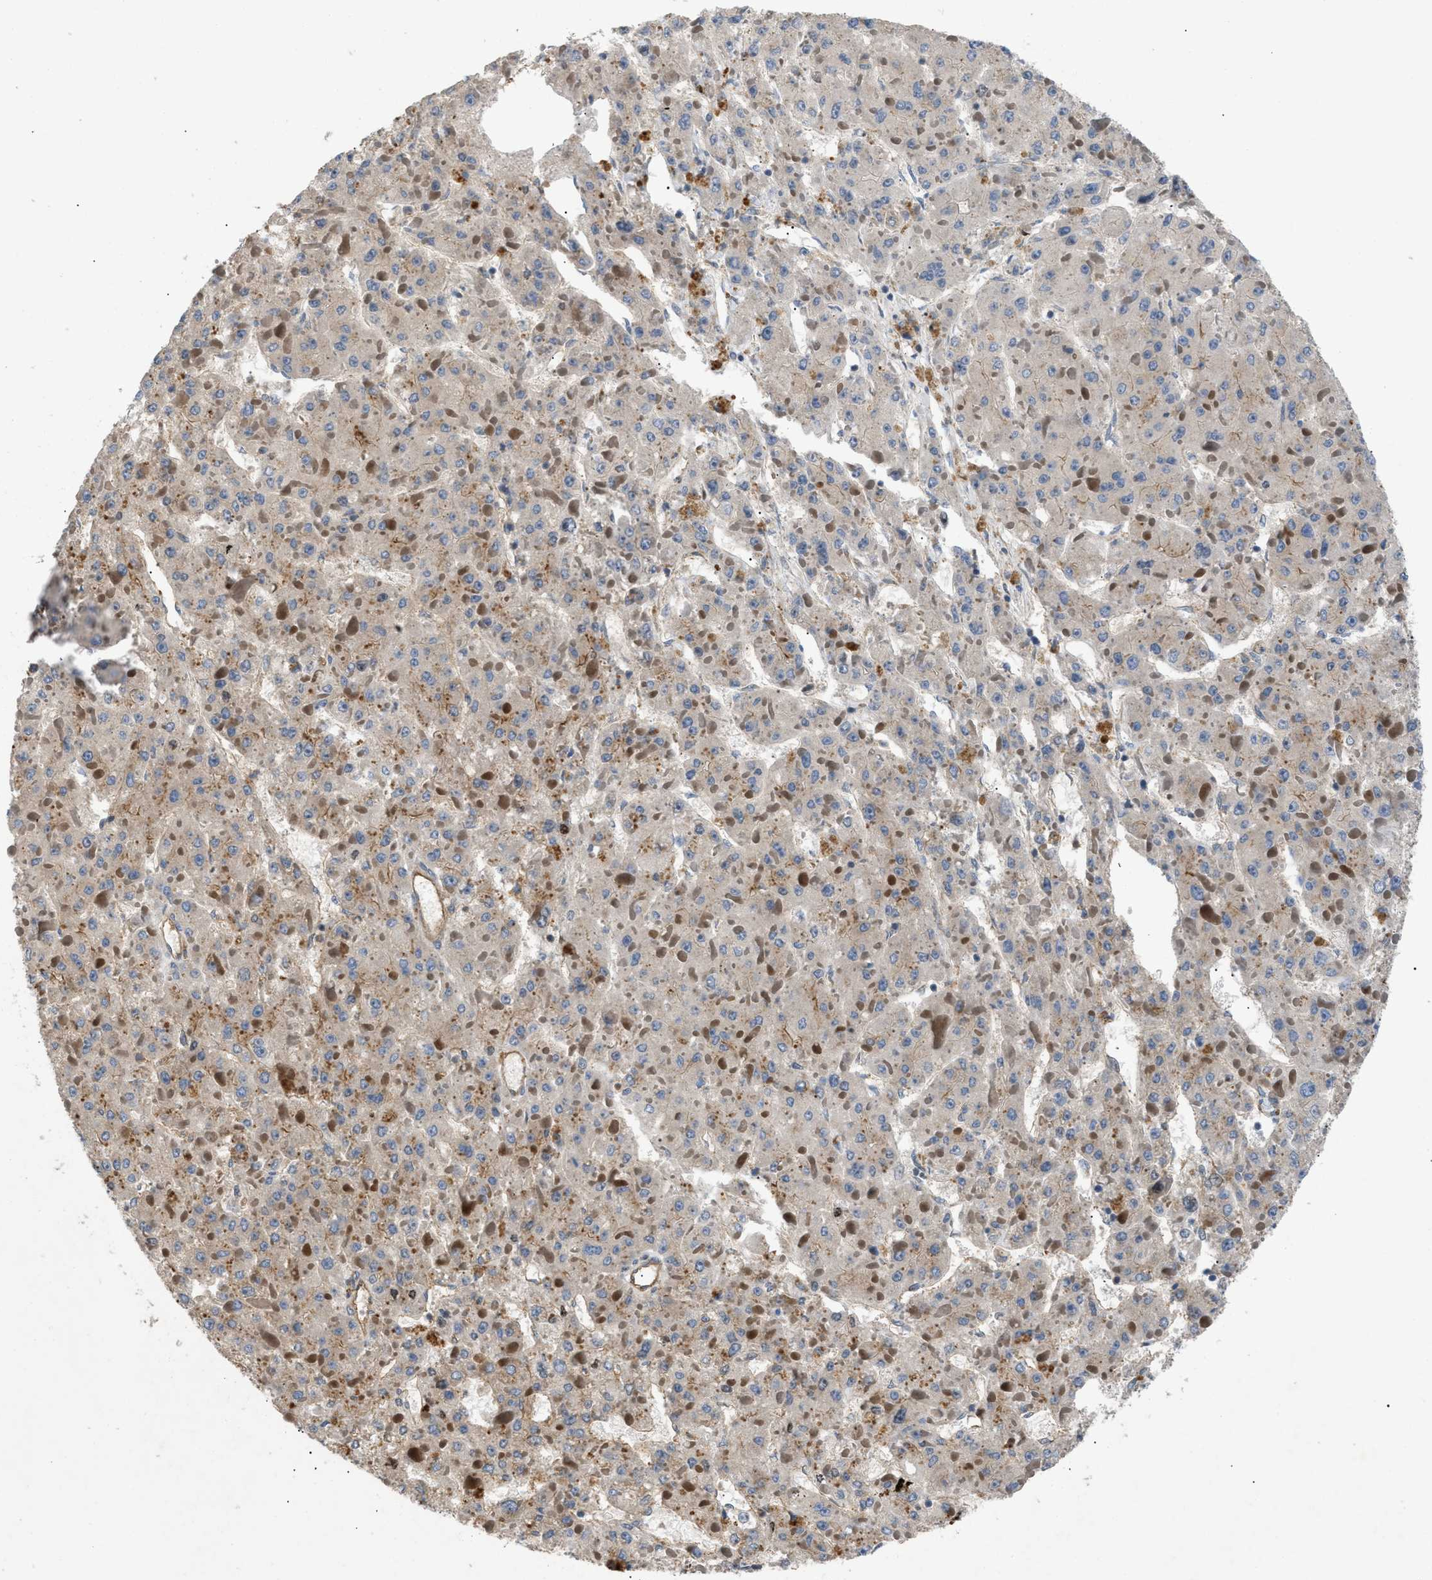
{"staining": {"intensity": "weak", "quantity": "25%-75%", "location": "cytoplasmic/membranous"}, "tissue": "liver cancer", "cell_type": "Tumor cells", "image_type": "cancer", "snomed": [{"axis": "morphology", "description": "Carcinoma, Hepatocellular, NOS"}, {"axis": "topography", "description": "Liver"}], "caption": "Immunohistochemical staining of liver cancer (hepatocellular carcinoma) displays weak cytoplasmic/membranous protein positivity in about 25%-75% of tumor cells.", "gene": "LYSMD3", "patient": {"sex": "female", "age": 73}}